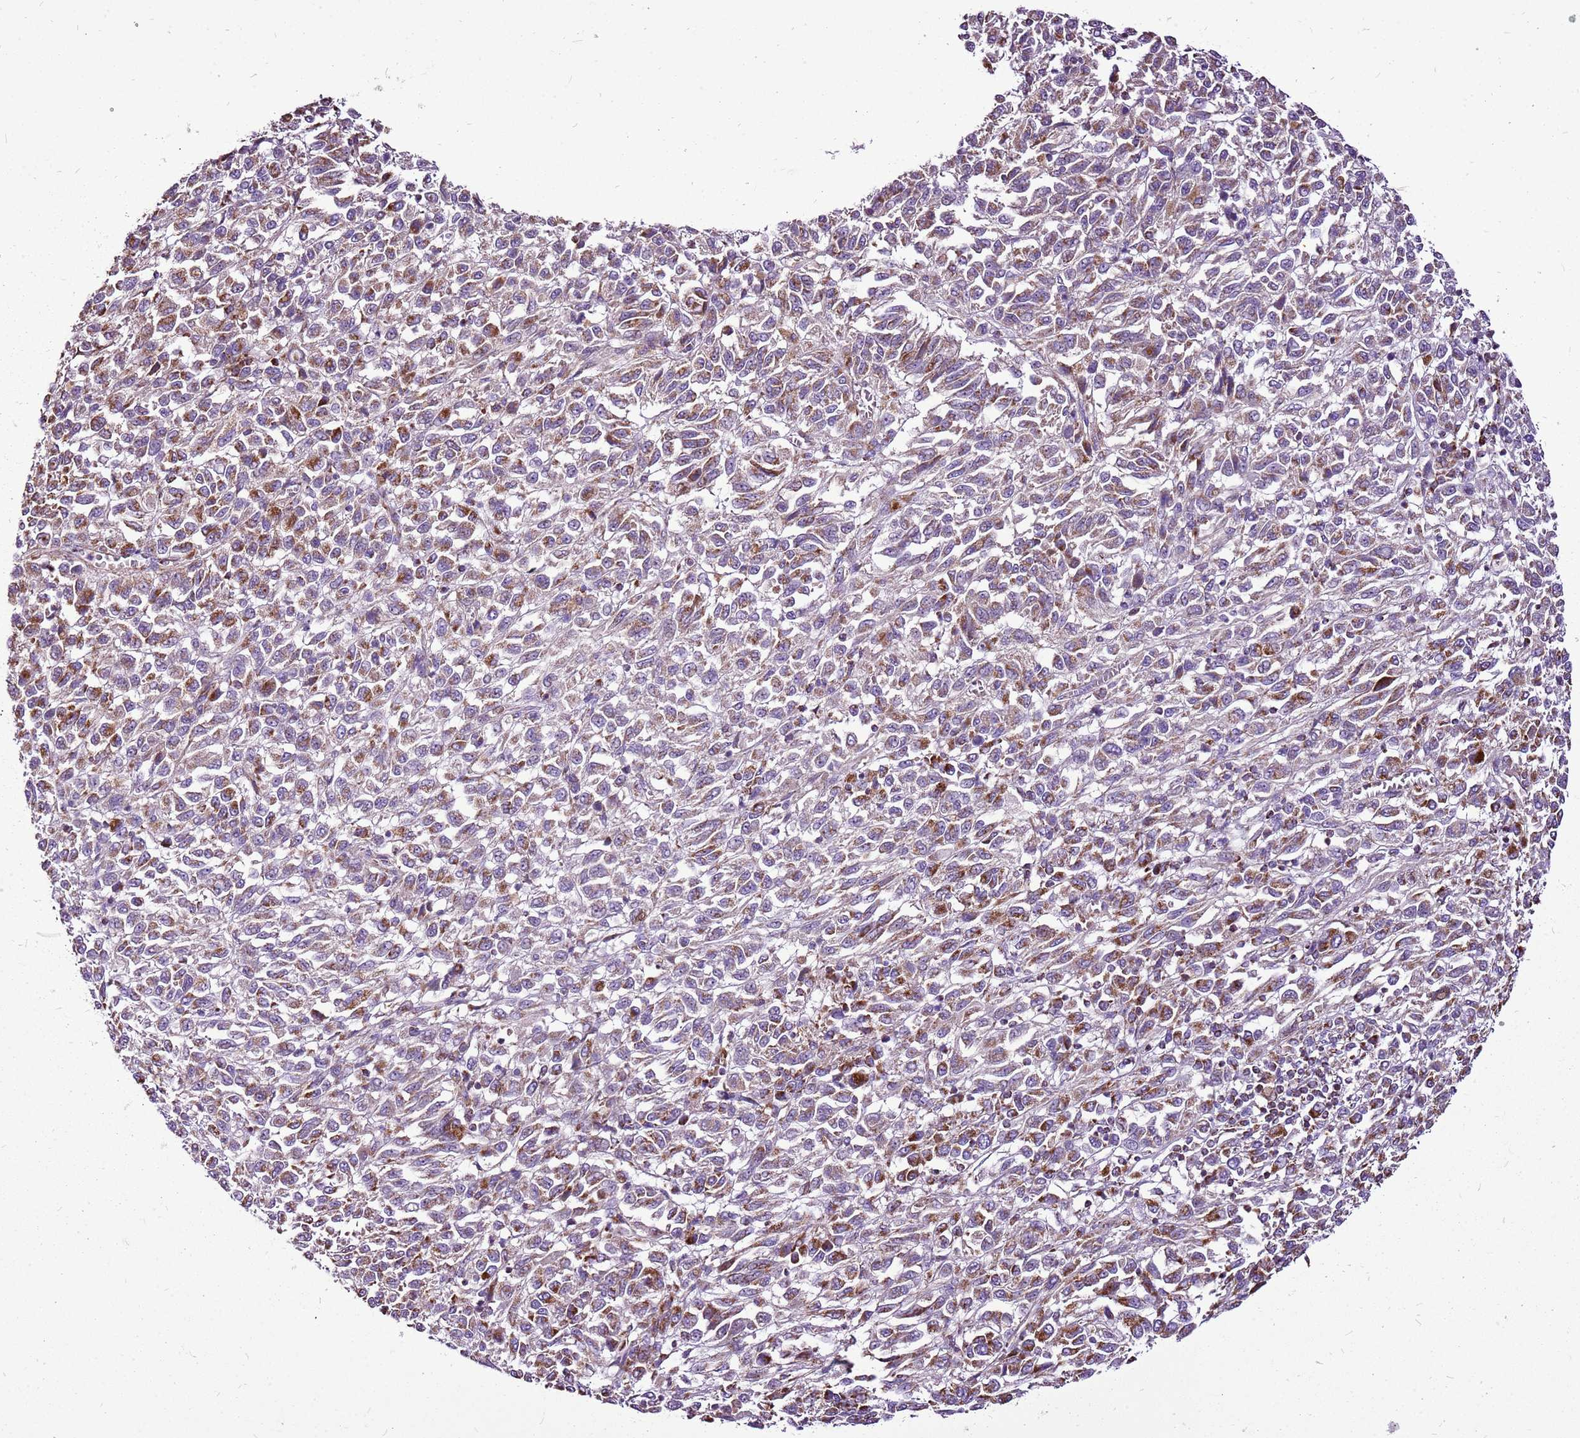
{"staining": {"intensity": "moderate", "quantity": ">75%", "location": "cytoplasmic/membranous"}, "tissue": "melanoma", "cell_type": "Tumor cells", "image_type": "cancer", "snomed": [{"axis": "morphology", "description": "Malignant melanoma, Metastatic site"}, {"axis": "topography", "description": "Lung"}], "caption": "Melanoma tissue displays moderate cytoplasmic/membranous staining in approximately >75% of tumor cells, visualized by immunohistochemistry. The protein of interest is shown in brown color, while the nuclei are stained blue.", "gene": "GCDH", "patient": {"sex": "male", "age": 64}}